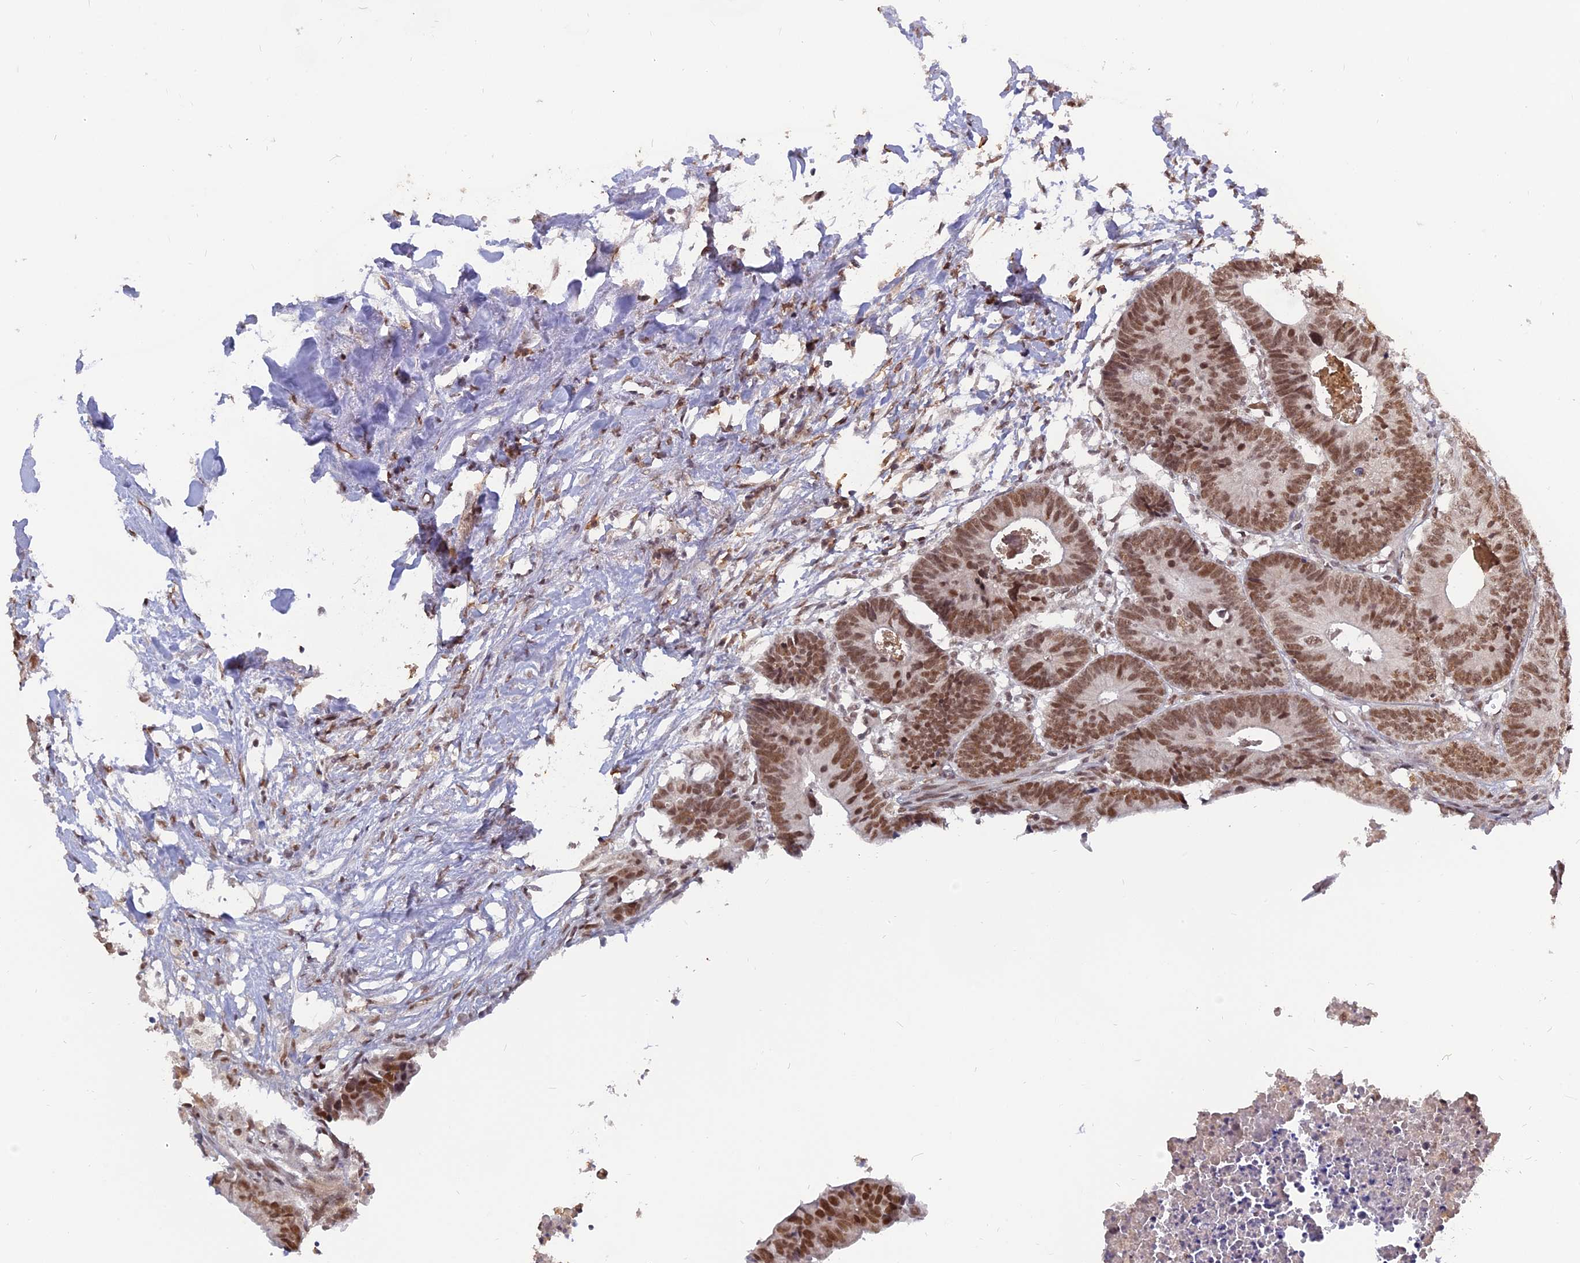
{"staining": {"intensity": "moderate", "quantity": ">75%", "location": "nuclear"}, "tissue": "colorectal cancer", "cell_type": "Tumor cells", "image_type": "cancer", "snomed": [{"axis": "morphology", "description": "Adenocarcinoma, NOS"}, {"axis": "topography", "description": "Colon"}], "caption": "Immunohistochemistry histopathology image of colorectal cancer (adenocarcinoma) stained for a protein (brown), which displays medium levels of moderate nuclear staining in about >75% of tumor cells.", "gene": "NR1H3", "patient": {"sex": "female", "age": 57}}